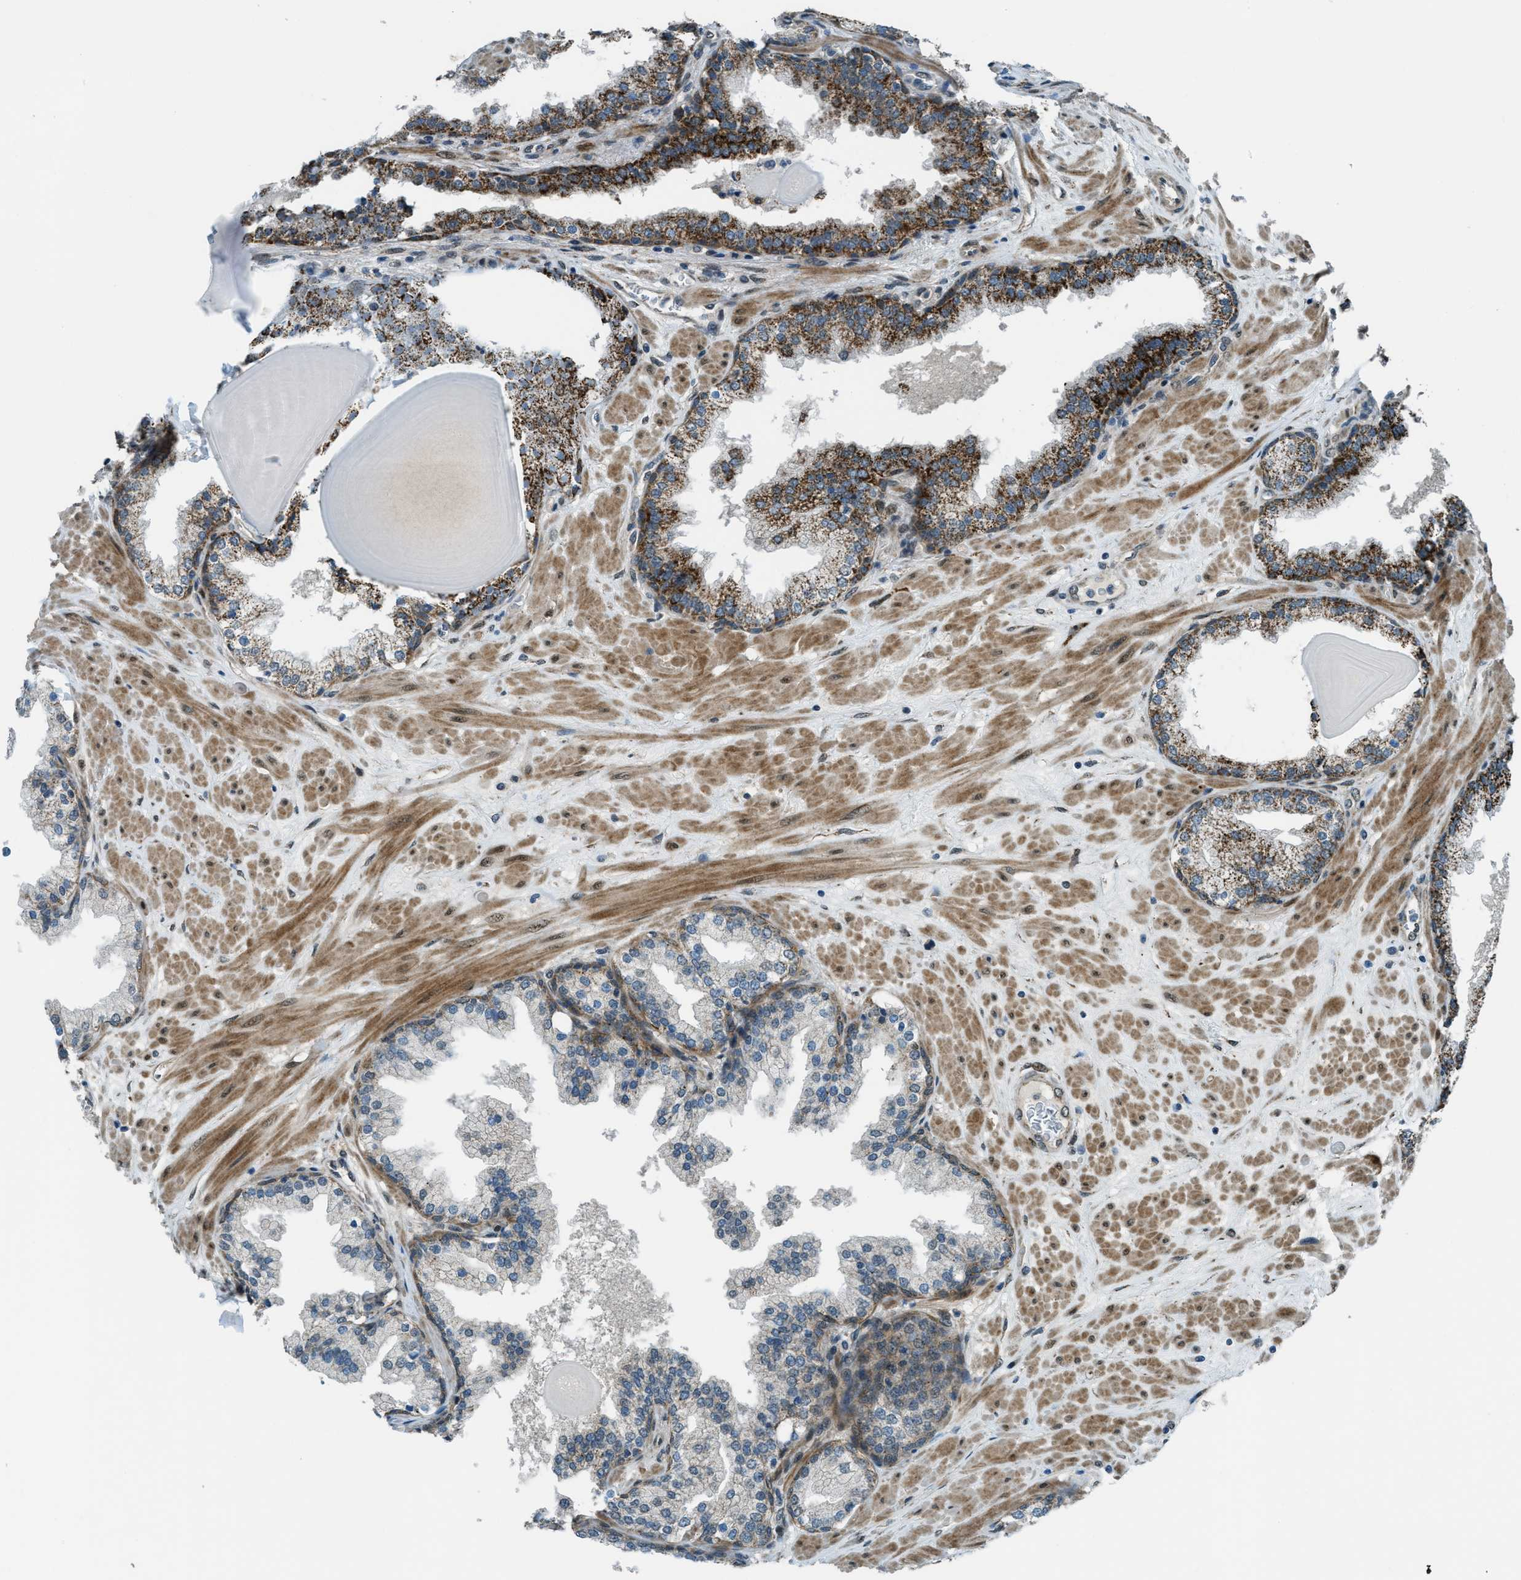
{"staining": {"intensity": "strong", "quantity": "<25%", "location": "cytoplasmic/membranous"}, "tissue": "prostate", "cell_type": "Glandular cells", "image_type": "normal", "snomed": [{"axis": "morphology", "description": "Normal tissue, NOS"}, {"axis": "topography", "description": "Prostate"}], "caption": "This image displays unremarkable prostate stained with immunohistochemistry (IHC) to label a protein in brown. The cytoplasmic/membranous of glandular cells show strong positivity for the protein. Nuclei are counter-stained blue.", "gene": "NPEPL1", "patient": {"sex": "male", "age": 51}}